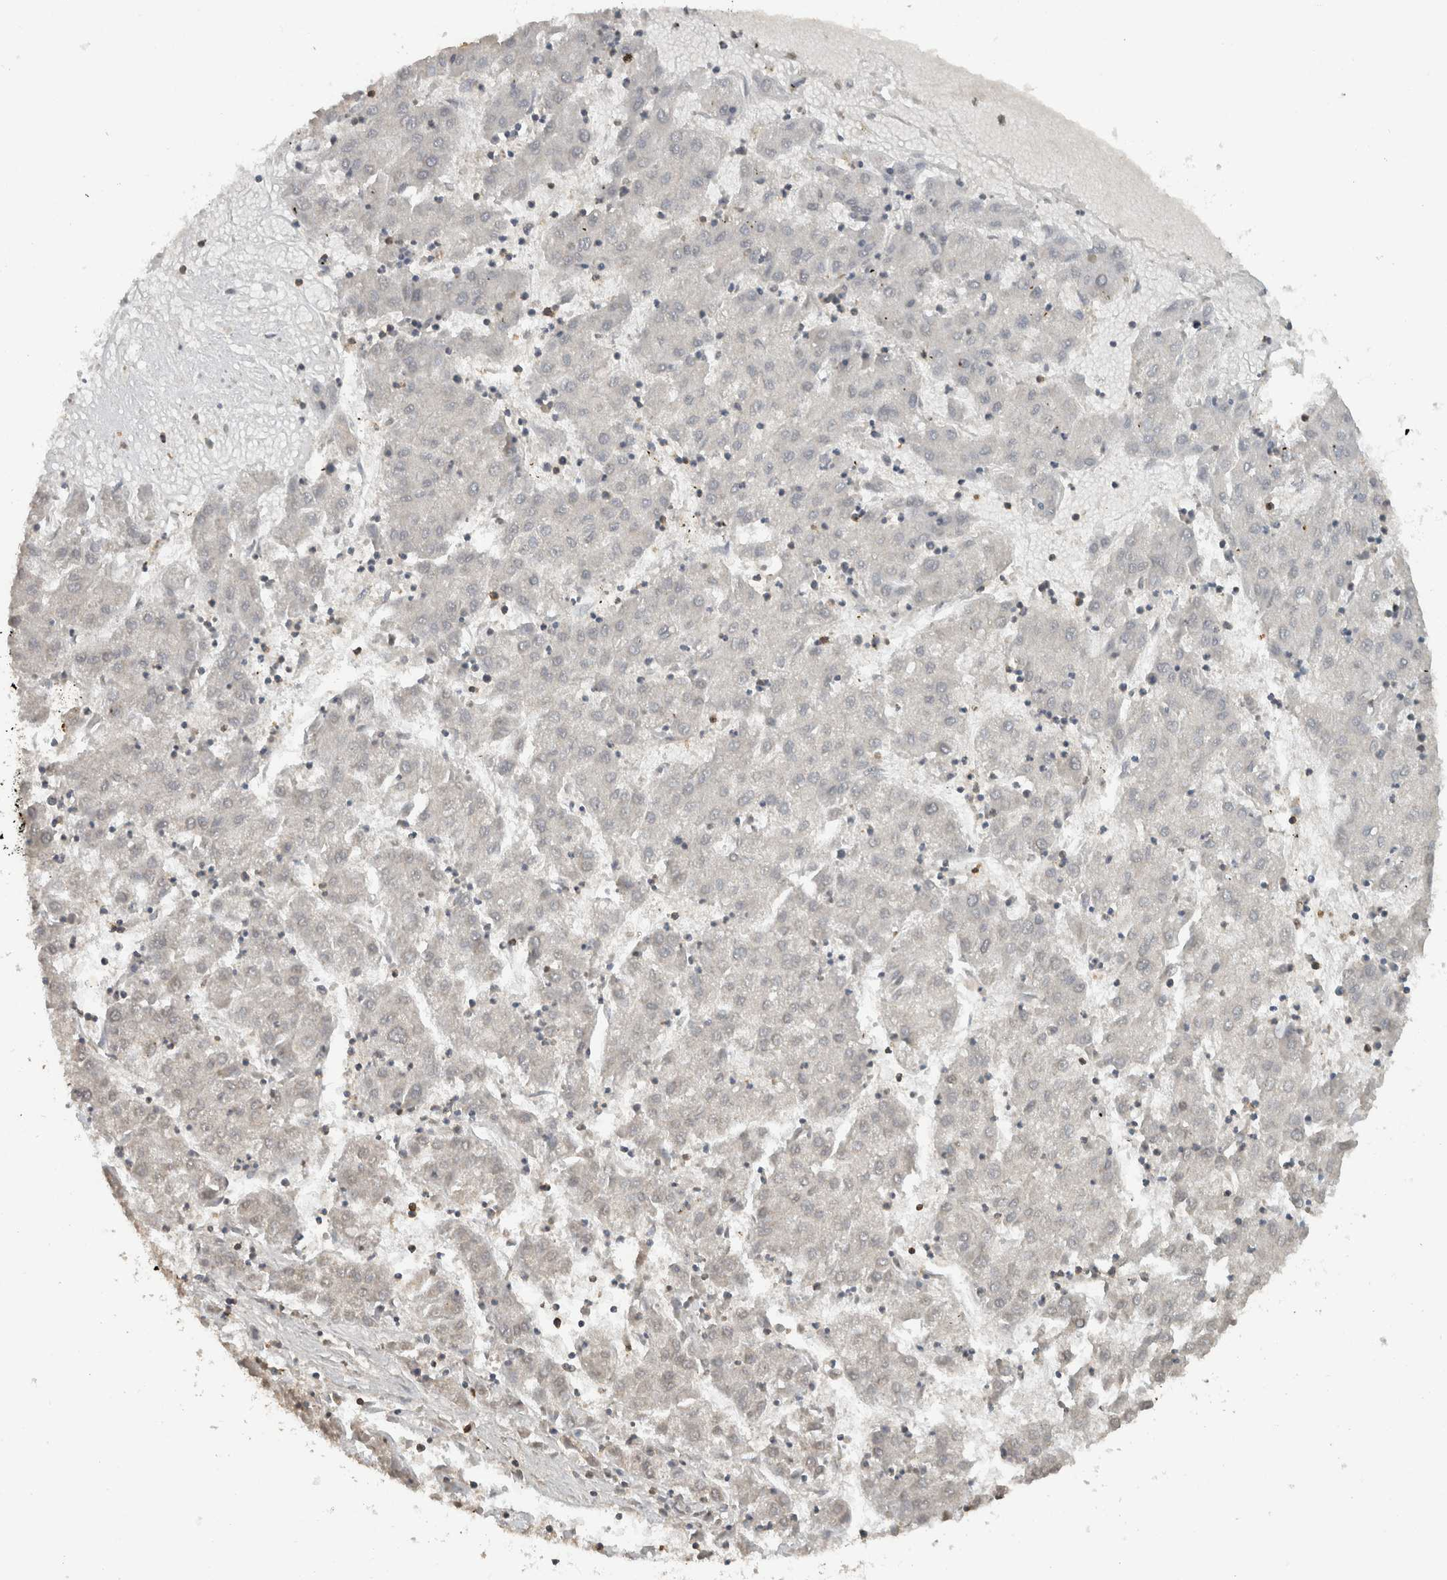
{"staining": {"intensity": "negative", "quantity": "none", "location": "none"}, "tissue": "liver cancer", "cell_type": "Tumor cells", "image_type": "cancer", "snomed": [{"axis": "morphology", "description": "Carcinoma, Hepatocellular, NOS"}, {"axis": "topography", "description": "Liver"}], "caption": "High power microscopy photomicrograph of an immunohistochemistry (IHC) micrograph of liver cancer, revealing no significant staining in tumor cells. Brightfield microscopy of immunohistochemistry stained with DAB (brown) and hematoxylin (blue), captured at high magnification.", "gene": "HAND2", "patient": {"sex": "male", "age": 72}}